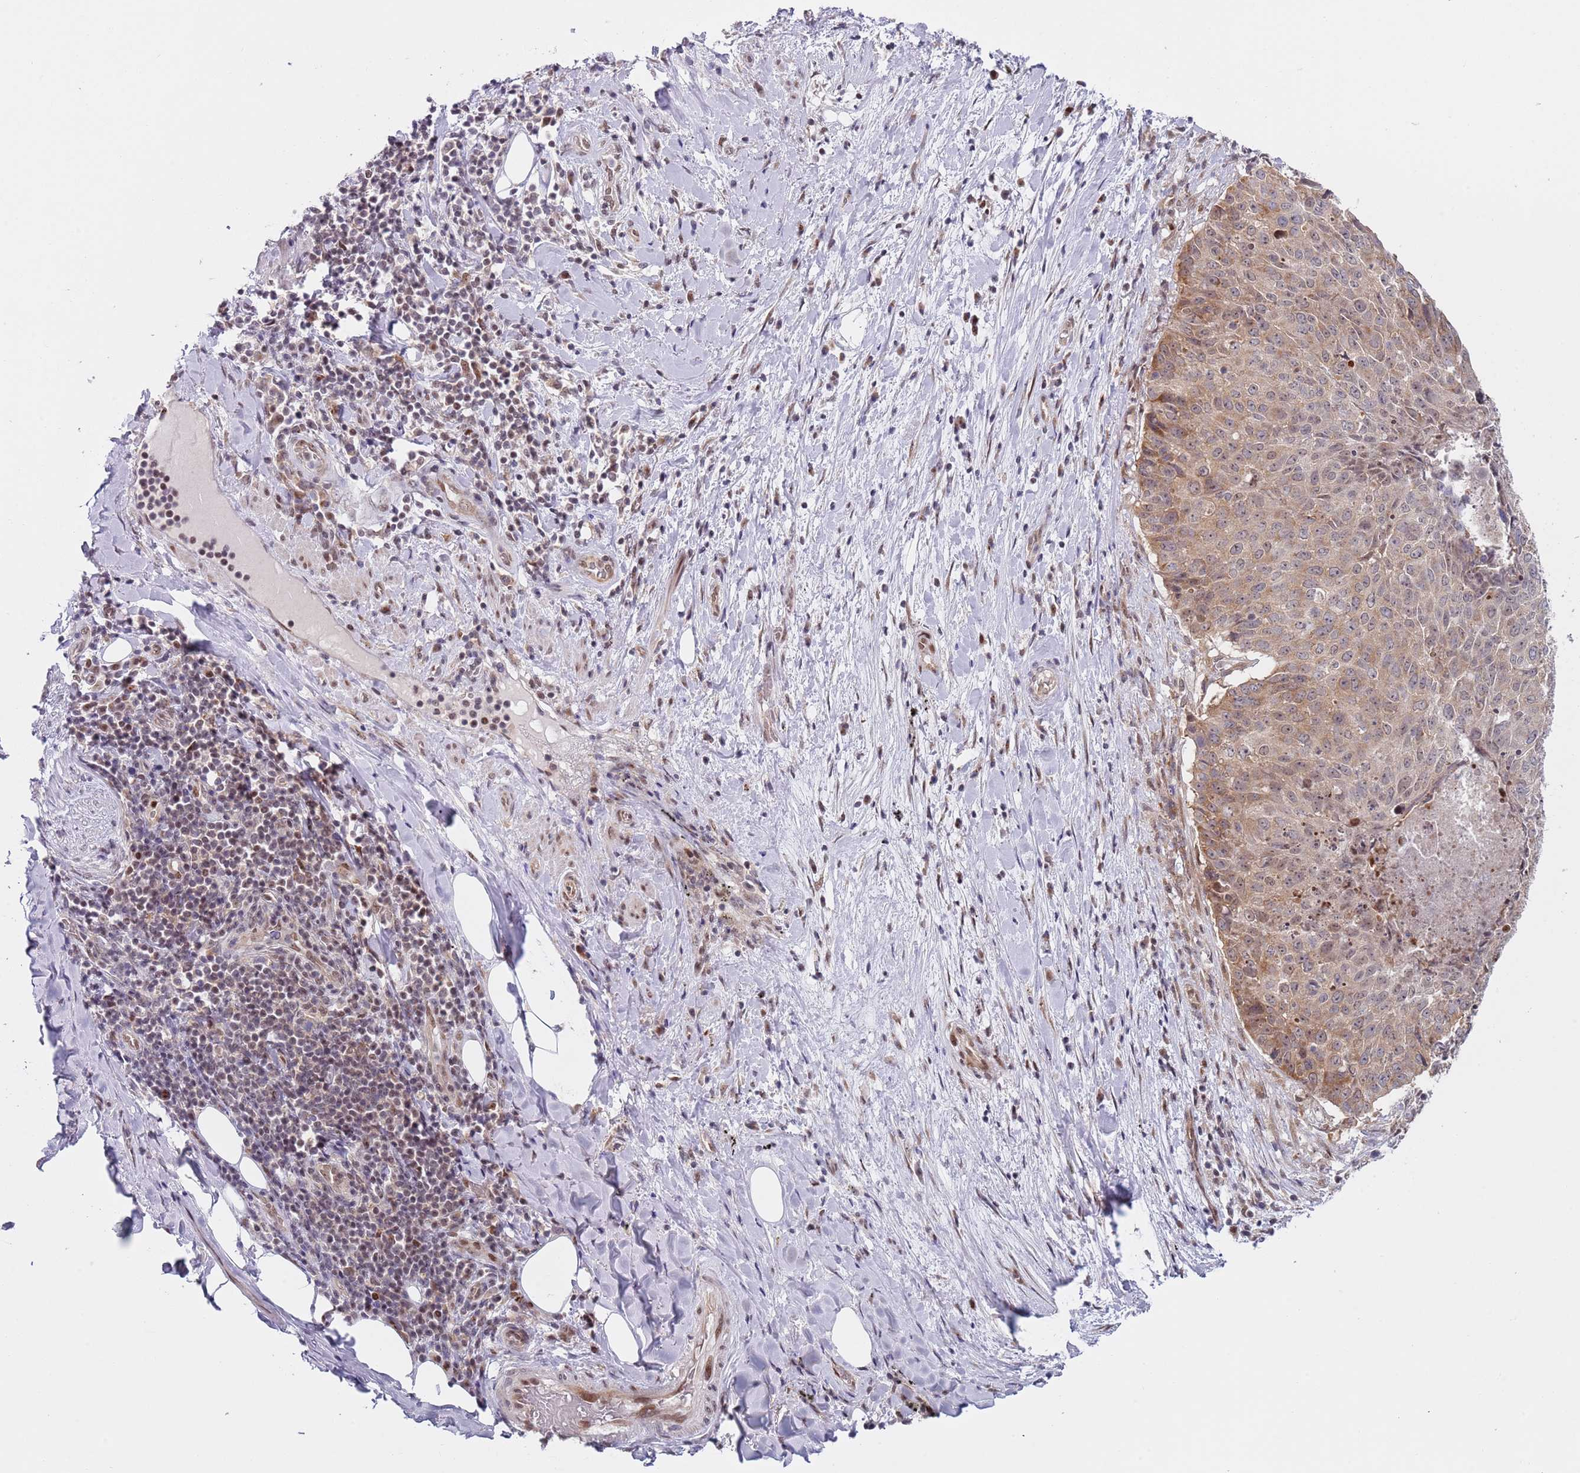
{"staining": {"intensity": "moderate", "quantity": "25%-75%", "location": "nuclear"}, "tissue": "soft tissue", "cell_type": "Chondrocytes", "image_type": "normal", "snomed": [{"axis": "morphology", "description": "Normal tissue, NOS"}, {"axis": "morphology", "description": "Squamous cell carcinoma, NOS"}, {"axis": "topography", "description": "Bronchus"}, {"axis": "topography", "description": "Lung"}], "caption": "IHC histopathology image of unremarkable soft tissue stained for a protein (brown), which exhibits medium levels of moderate nuclear positivity in about 25%-75% of chondrocytes.", "gene": "SLC25A32", "patient": {"sex": "male", "age": 64}}